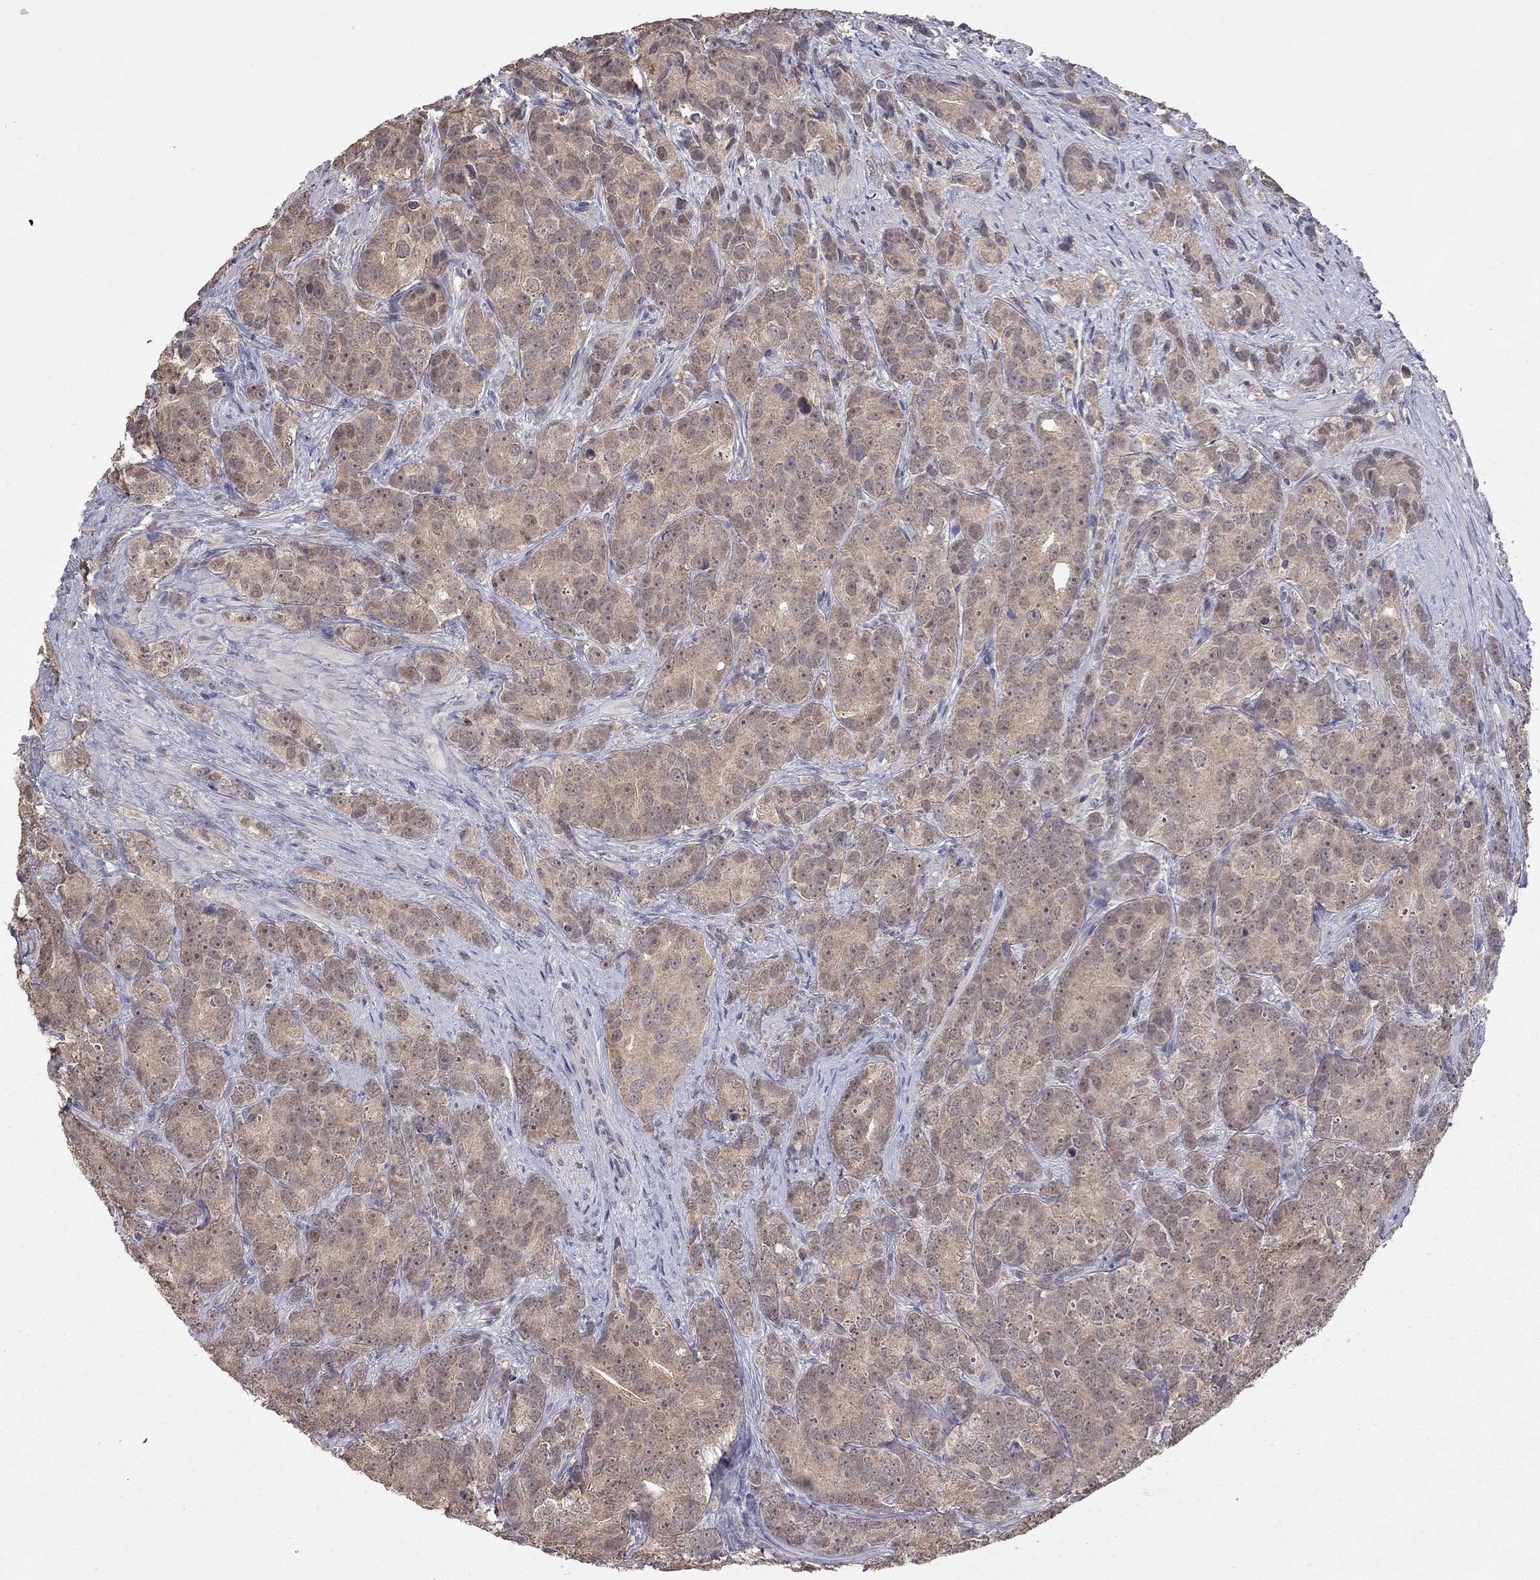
{"staining": {"intensity": "weak", "quantity": ">75%", "location": "cytoplasmic/membranous"}, "tissue": "prostate cancer", "cell_type": "Tumor cells", "image_type": "cancer", "snomed": [{"axis": "morphology", "description": "Adenocarcinoma, High grade"}, {"axis": "topography", "description": "Prostate"}], "caption": "Protein staining of prostate cancer (high-grade adenocarcinoma) tissue exhibits weak cytoplasmic/membranous expression in about >75% of tumor cells. The protein of interest is shown in brown color, while the nuclei are stained blue.", "gene": "HTR6", "patient": {"sex": "male", "age": 90}}